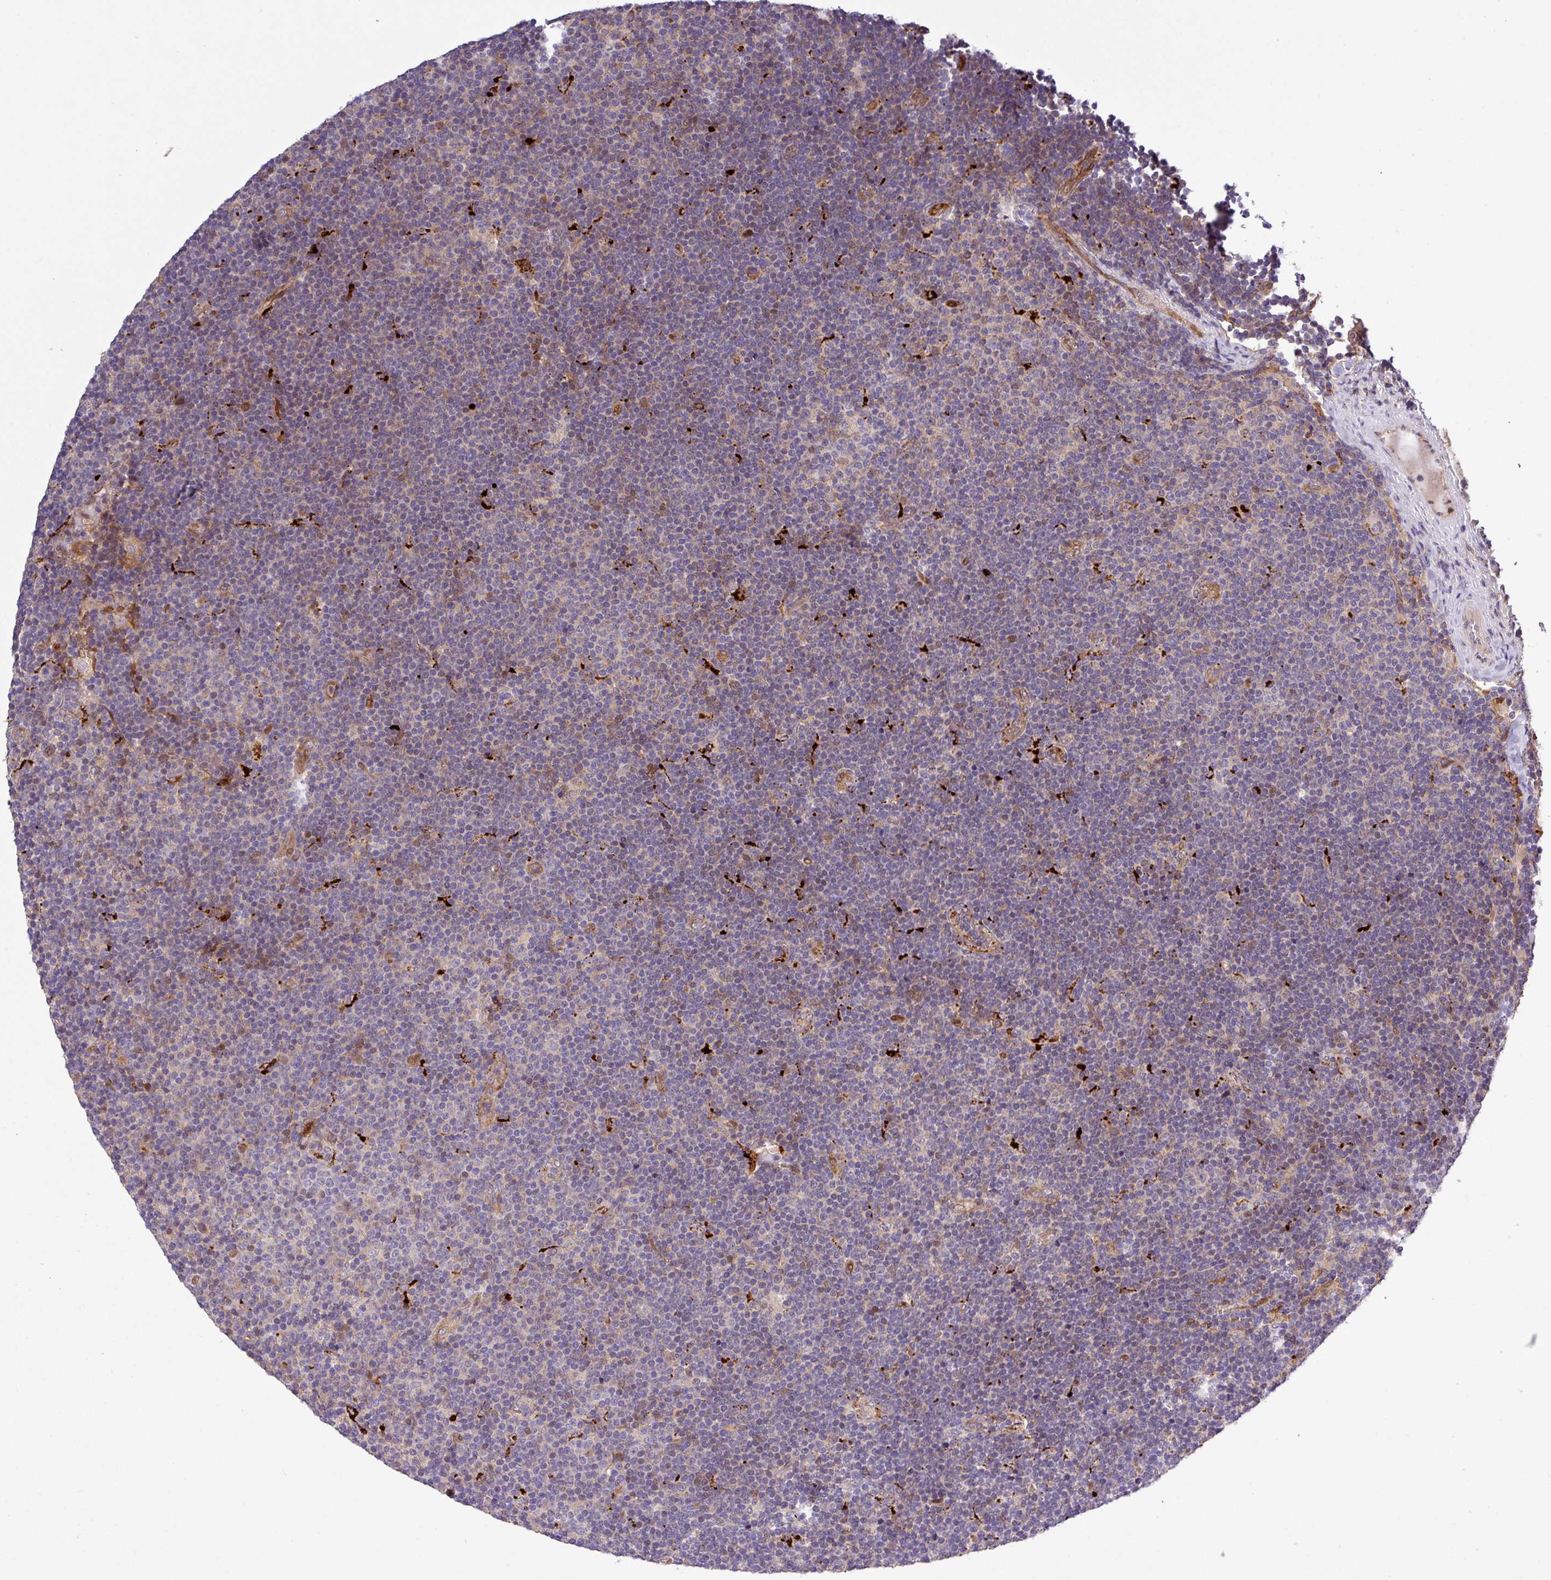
{"staining": {"intensity": "negative", "quantity": "none", "location": "none"}, "tissue": "lymphoma", "cell_type": "Tumor cells", "image_type": "cancer", "snomed": [{"axis": "morphology", "description": "Malignant lymphoma, non-Hodgkin's type, Low grade"}, {"axis": "topography", "description": "Lymph node"}], "caption": "A micrograph of human malignant lymphoma, non-Hodgkin's type (low-grade) is negative for staining in tumor cells.", "gene": "CARHSP1", "patient": {"sex": "male", "age": 48}}